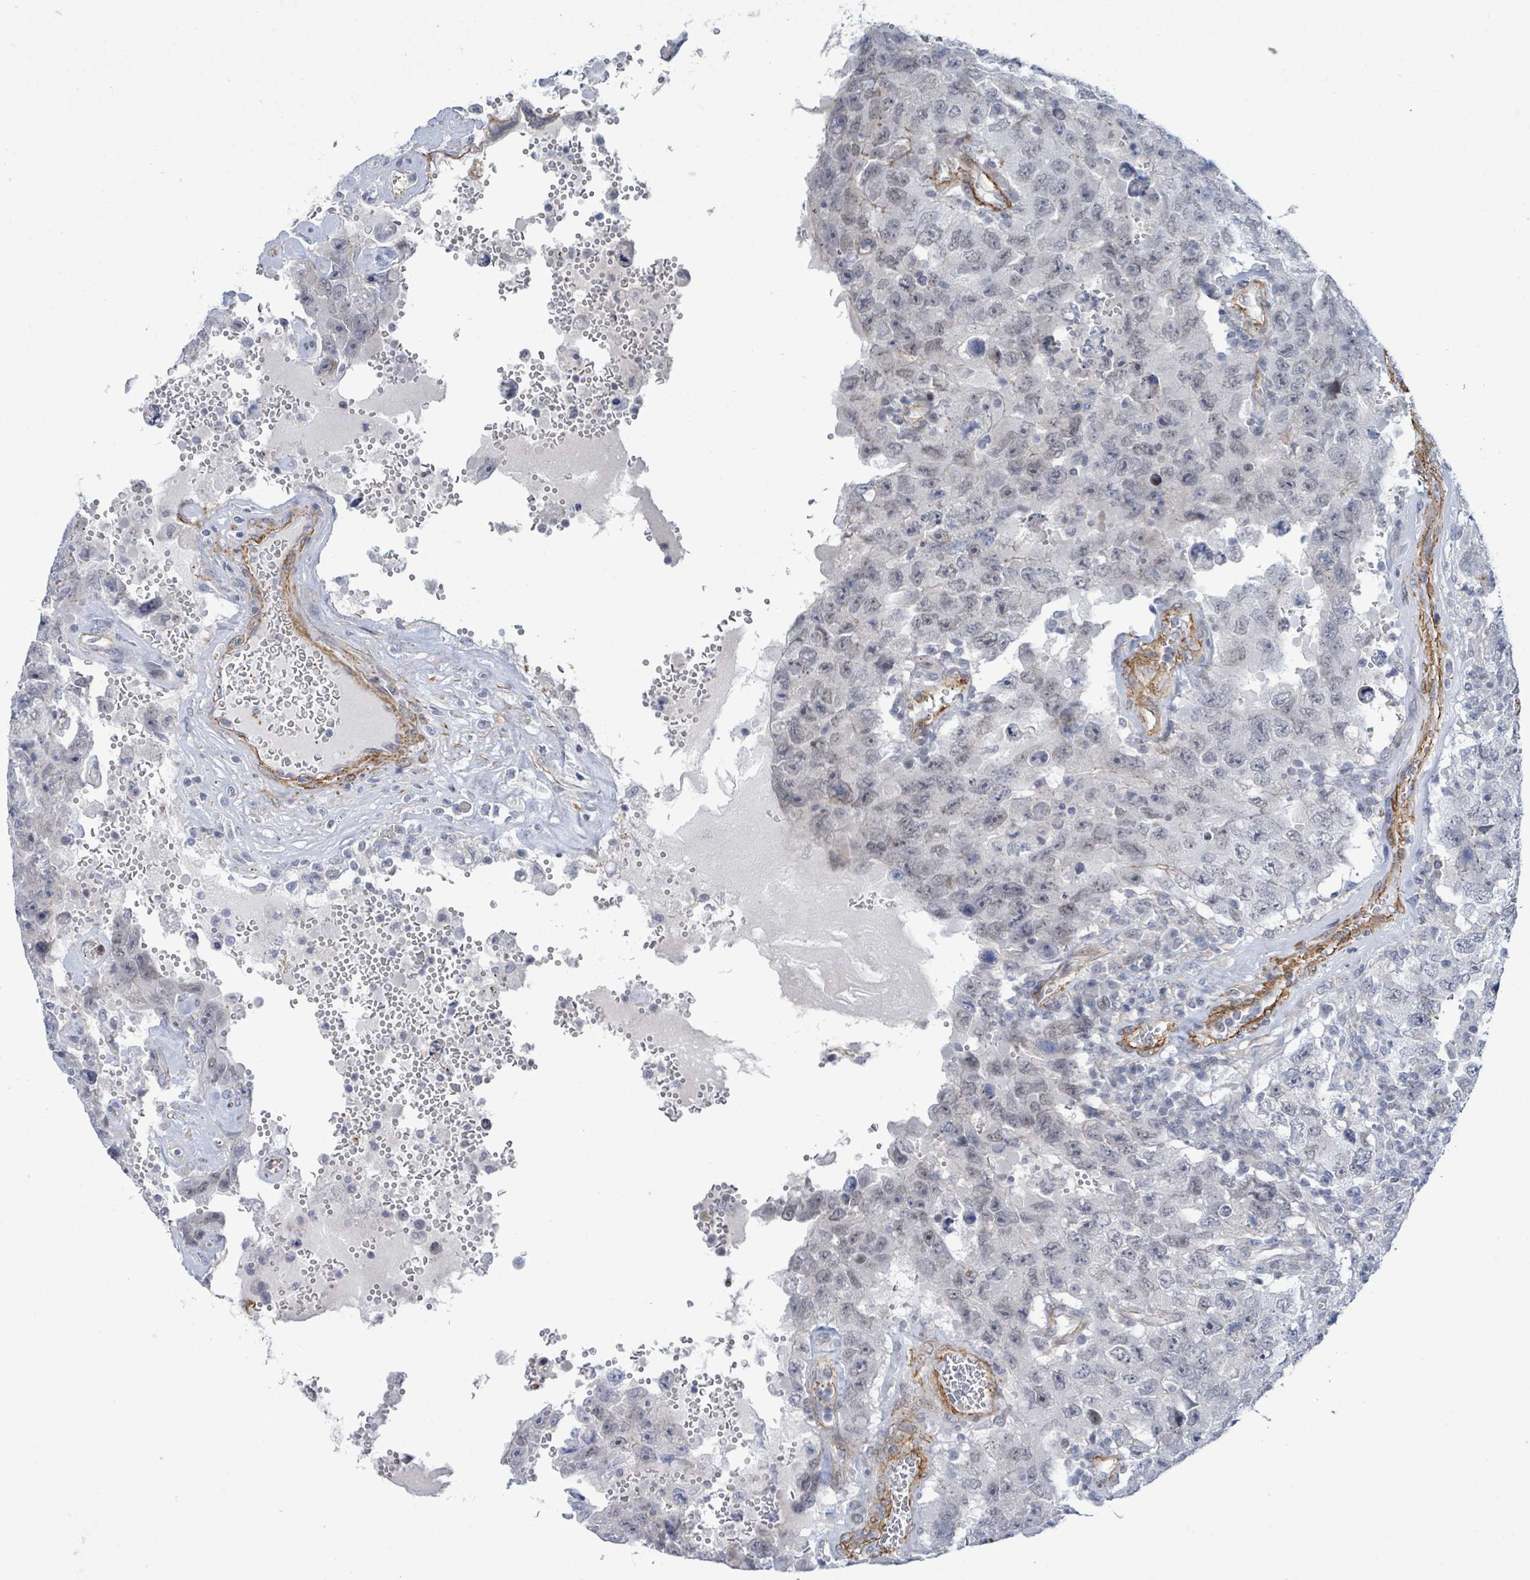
{"staining": {"intensity": "negative", "quantity": "none", "location": "none"}, "tissue": "testis cancer", "cell_type": "Tumor cells", "image_type": "cancer", "snomed": [{"axis": "morphology", "description": "Carcinoma, Embryonal, NOS"}, {"axis": "topography", "description": "Testis"}], "caption": "Immunohistochemistry (IHC) of human embryonal carcinoma (testis) demonstrates no positivity in tumor cells. (Stains: DAB (3,3'-diaminobenzidine) IHC with hematoxylin counter stain, Microscopy: brightfield microscopy at high magnification).", "gene": "DMRTC1B", "patient": {"sex": "male", "age": 26}}